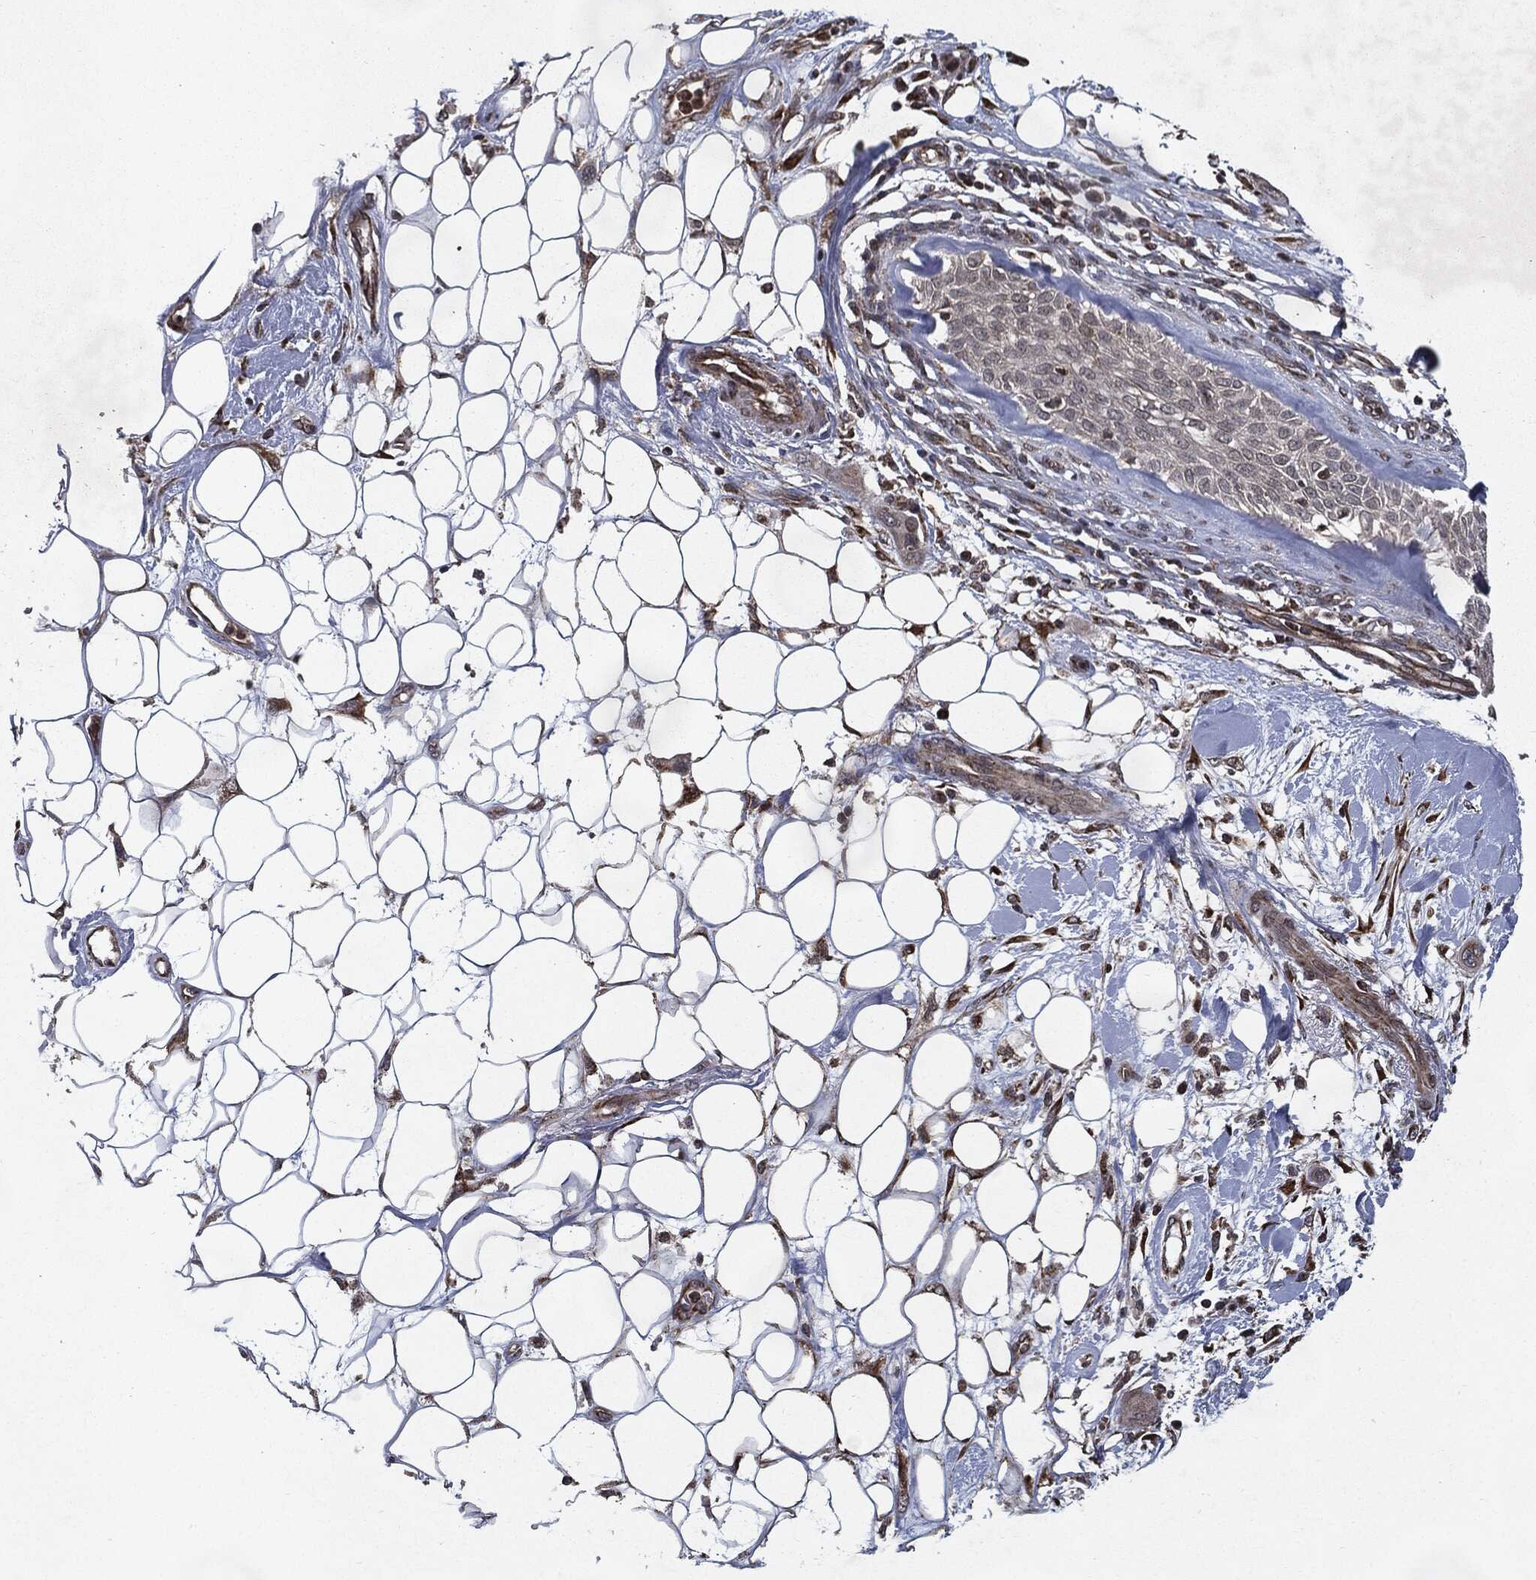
{"staining": {"intensity": "strong", "quantity": "<25%", "location": "cytoplasmic/membranous"}, "tissue": "skin cancer", "cell_type": "Tumor cells", "image_type": "cancer", "snomed": [{"axis": "morphology", "description": "Squamous cell carcinoma, NOS"}, {"axis": "topography", "description": "Skin"}], "caption": "Immunohistochemical staining of squamous cell carcinoma (skin) reveals medium levels of strong cytoplasmic/membranous staining in about <25% of tumor cells. The staining was performed using DAB, with brown indicating positive protein expression. Nuclei are stained blue with hematoxylin.", "gene": "HDAC5", "patient": {"sex": "male", "age": 79}}